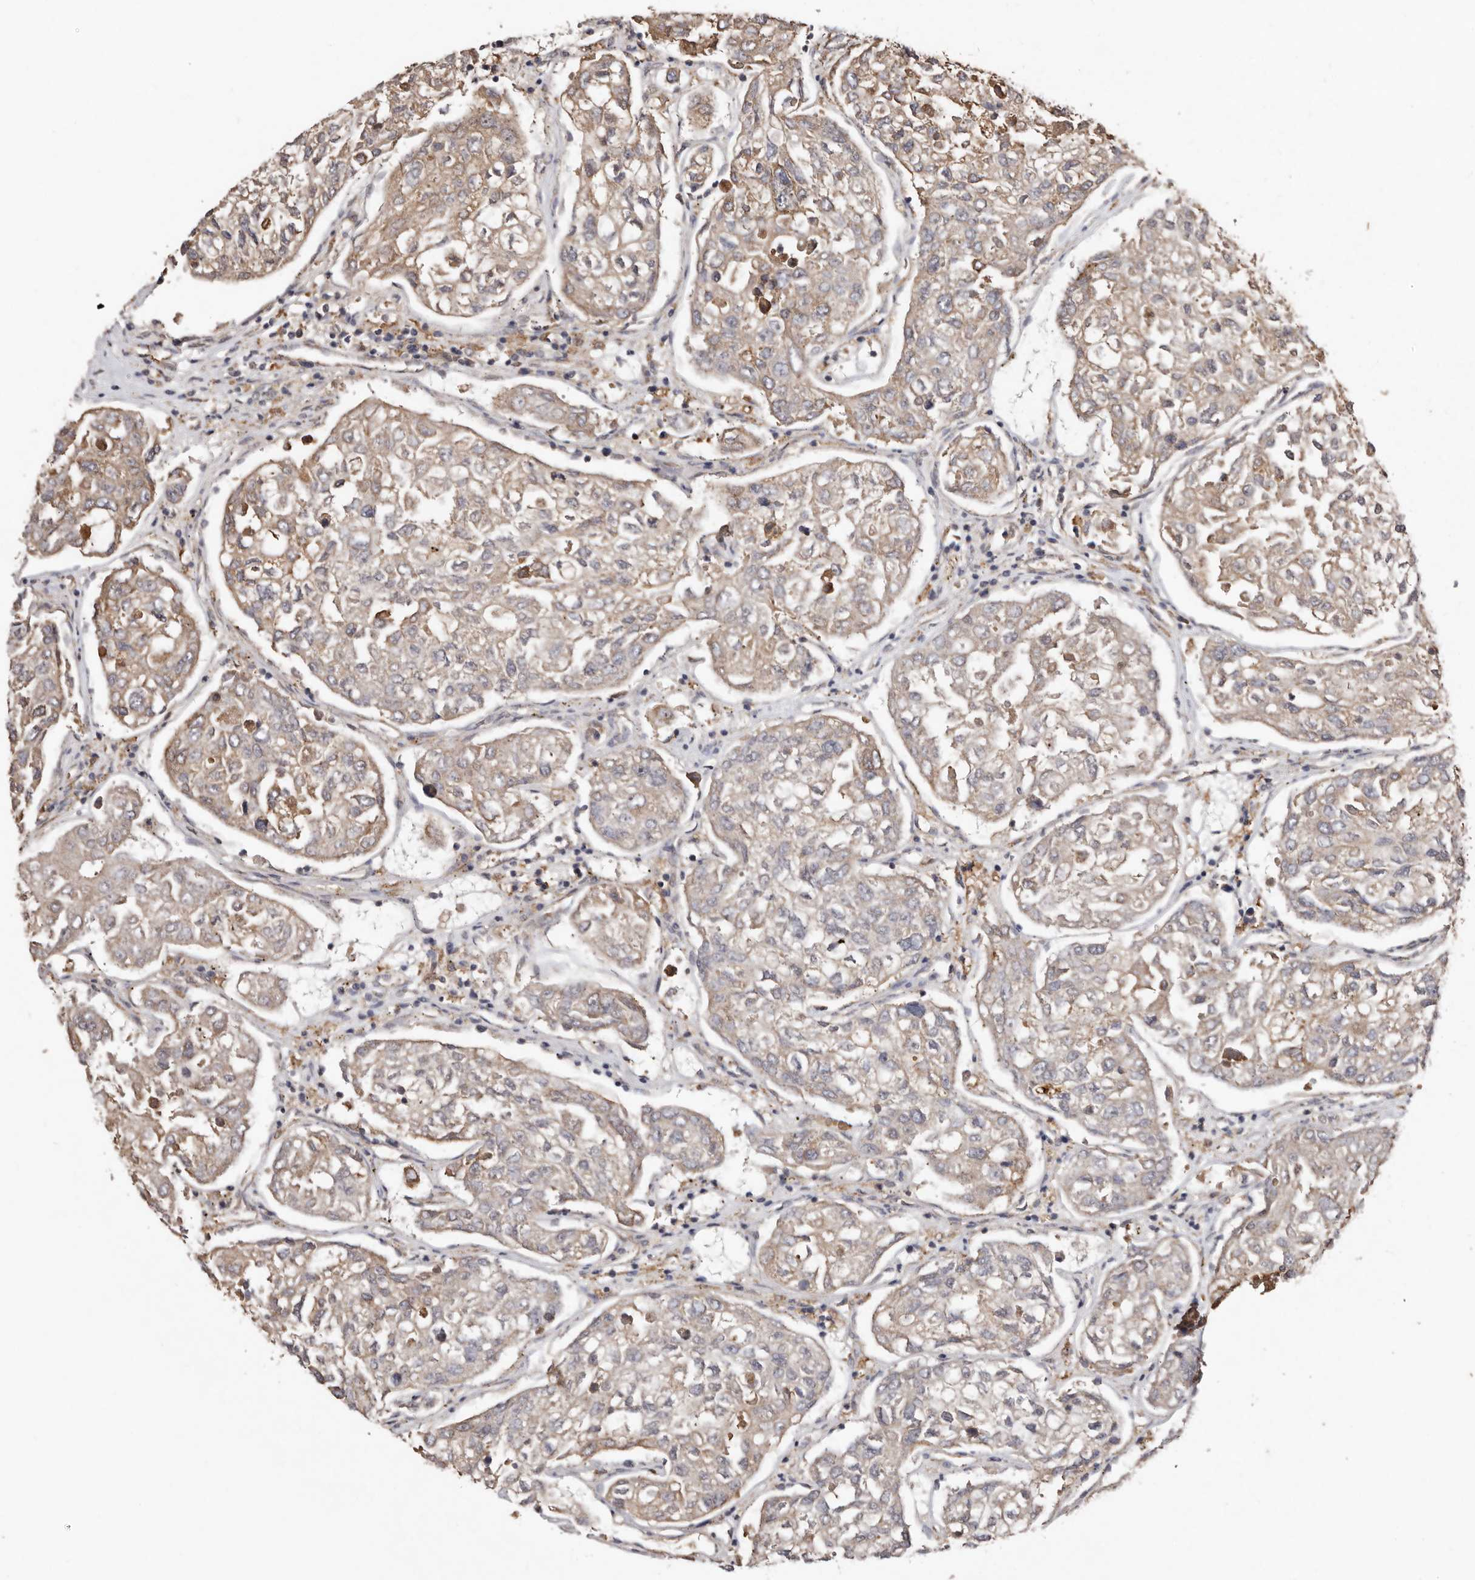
{"staining": {"intensity": "weak", "quantity": "25%-75%", "location": "cytoplasmic/membranous"}, "tissue": "urothelial cancer", "cell_type": "Tumor cells", "image_type": "cancer", "snomed": [{"axis": "morphology", "description": "Urothelial carcinoma, High grade"}, {"axis": "topography", "description": "Lymph node"}, {"axis": "topography", "description": "Urinary bladder"}], "caption": "DAB (3,3'-diaminobenzidine) immunohistochemical staining of human urothelial cancer shows weak cytoplasmic/membranous protein expression in approximately 25%-75% of tumor cells. (Brightfield microscopy of DAB IHC at high magnification).", "gene": "RSPO2", "patient": {"sex": "male", "age": 51}}